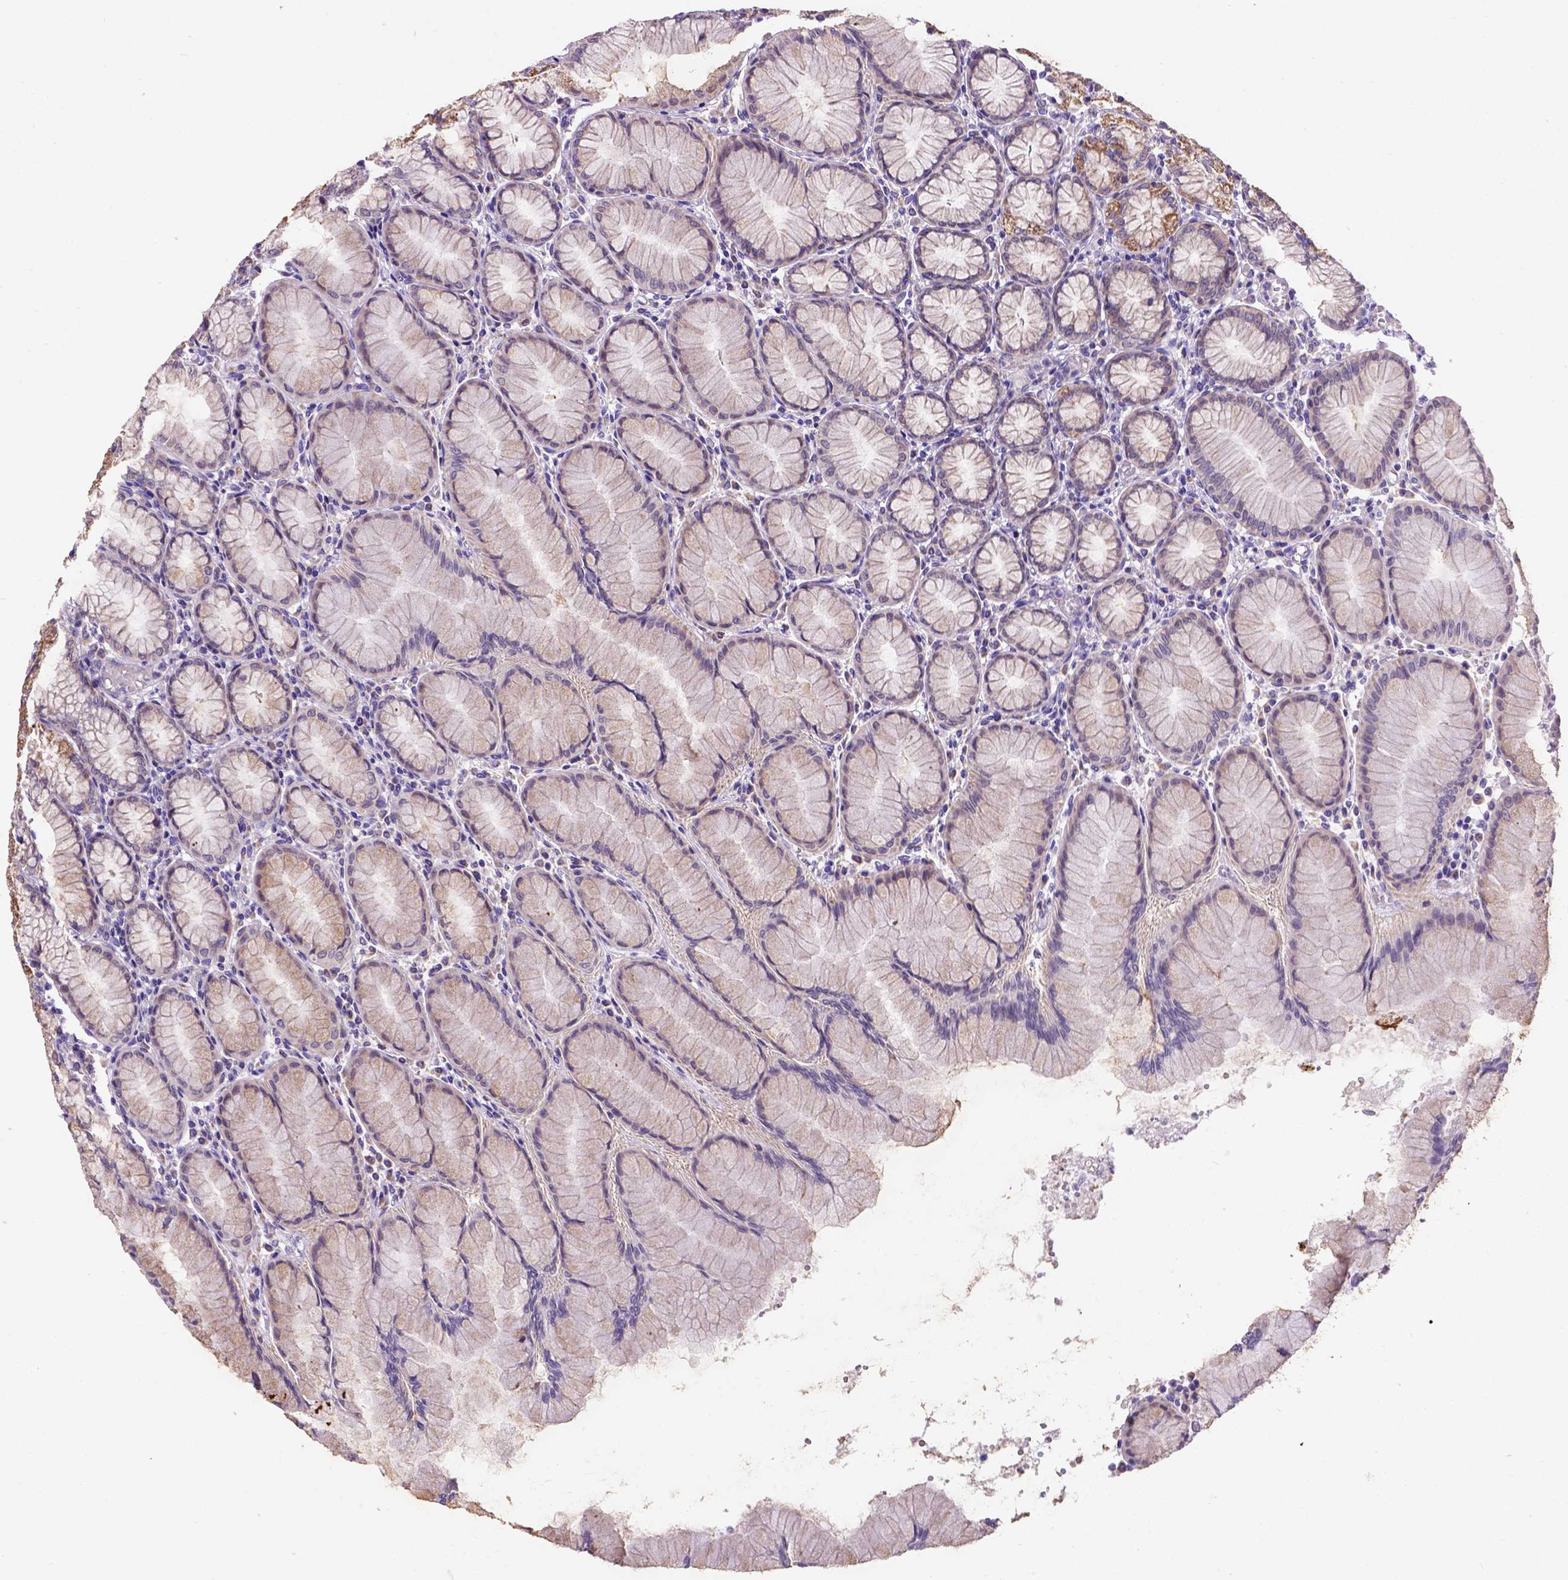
{"staining": {"intensity": "moderate", "quantity": "25%-75%", "location": "cytoplasmic/membranous"}, "tissue": "stomach", "cell_type": "Glandular cells", "image_type": "normal", "snomed": [{"axis": "morphology", "description": "Normal tissue, NOS"}, {"axis": "topography", "description": "Stomach"}], "caption": "Benign stomach reveals moderate cytoplasmic/membranous expression in about 25%-75% of glandular cells, visualized by immunohistochemistry.", "gene": "L2HGDH", "patient": {"sex": "female", "age": 57}}